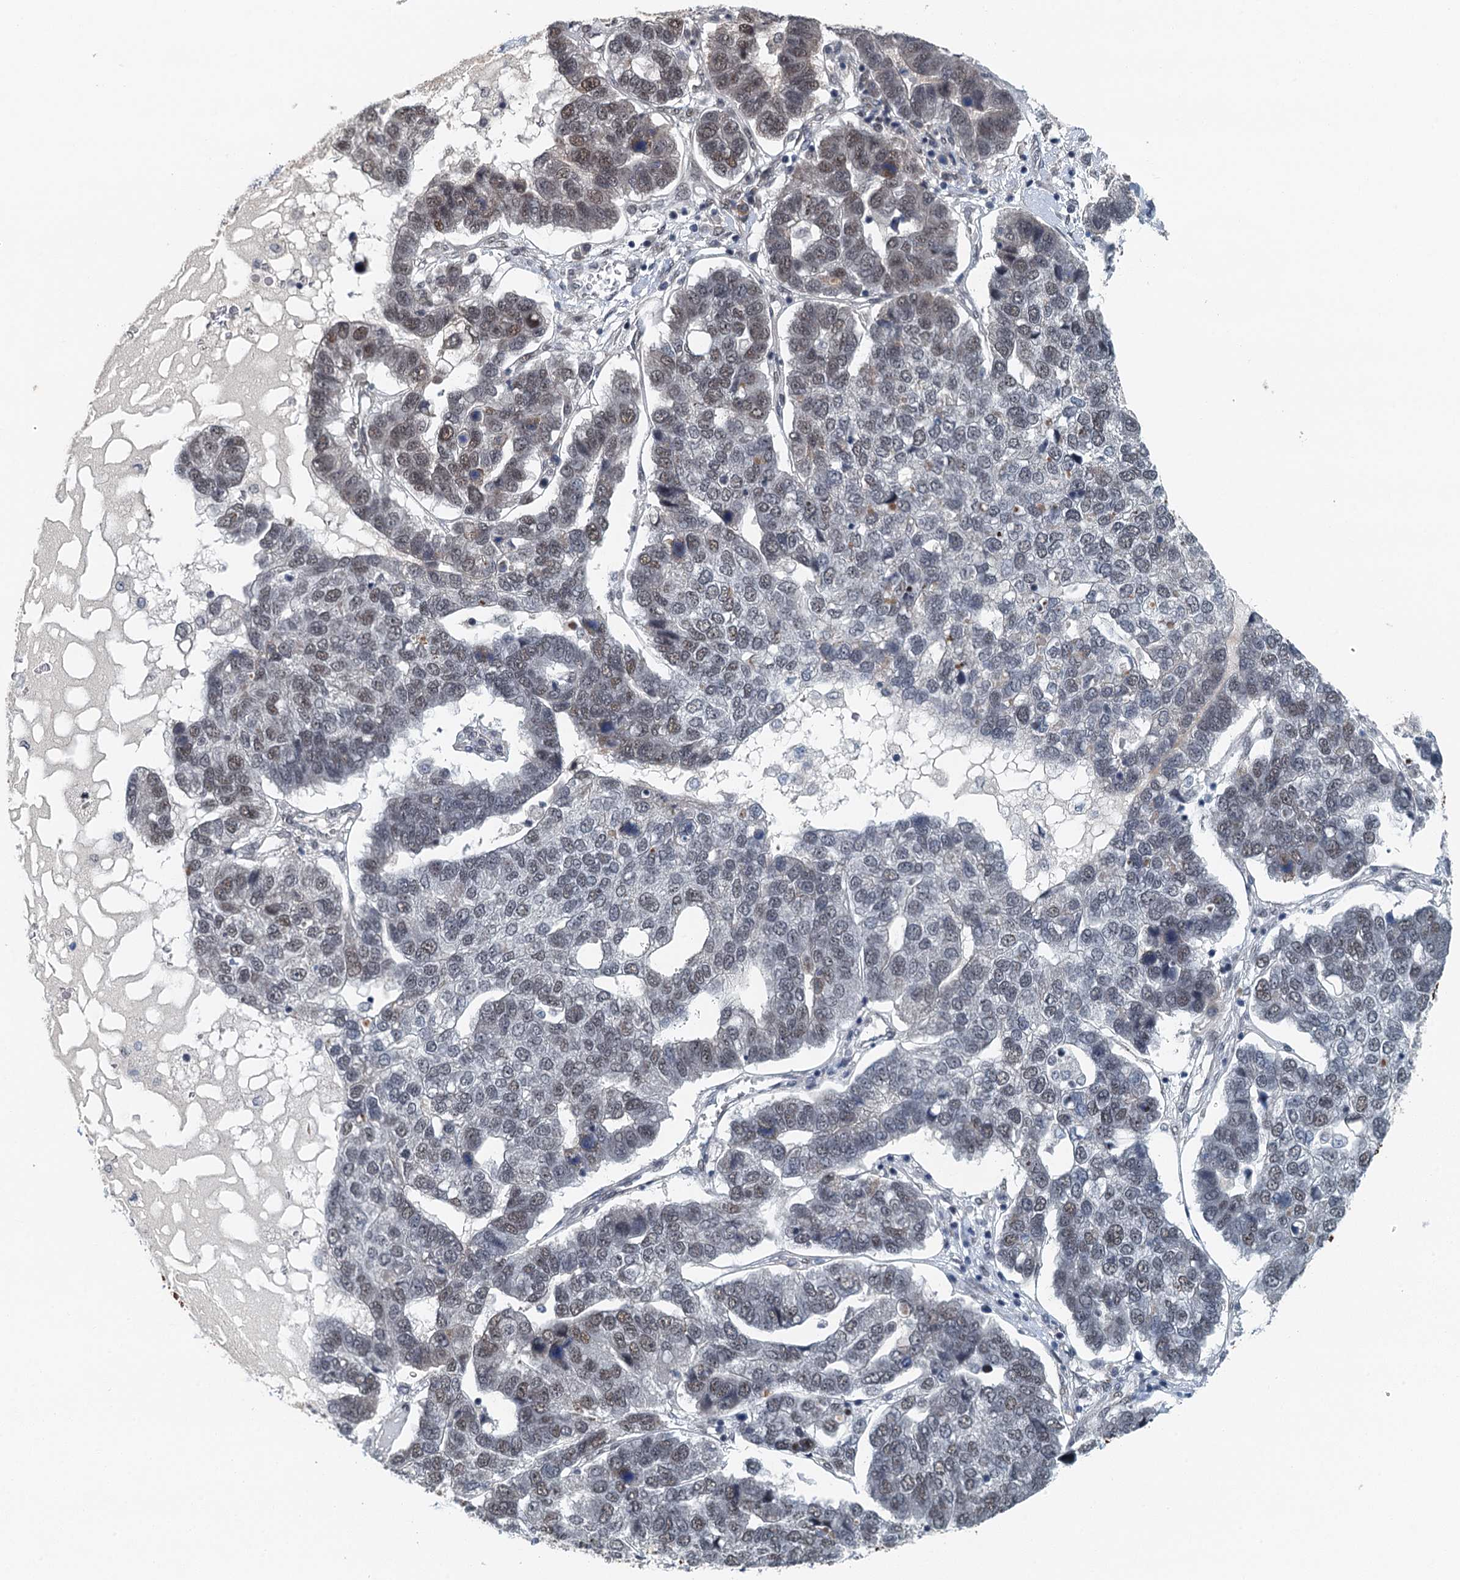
{"staining": {"intensity": "weak", "quantity": "25%-75%", "location": "nuclear"}, "tissue": "pancreatic cancer", "cell_type": "Tumor cells", "image_type": "cancer", "snomed": [{"axis": "morphology", "description": "Adenocarcinoma, NOS"}, {"axis": "topography", "description": "Pancreas"}], "caption": "This is an image of immunohistochemistry (IHC) staining of adenocarcinoma (pancreatic), which shows weak expression in the nuclear of tumor cells.", "gene": "MTA3", "patient": {"sex": "female", "age": 61}}